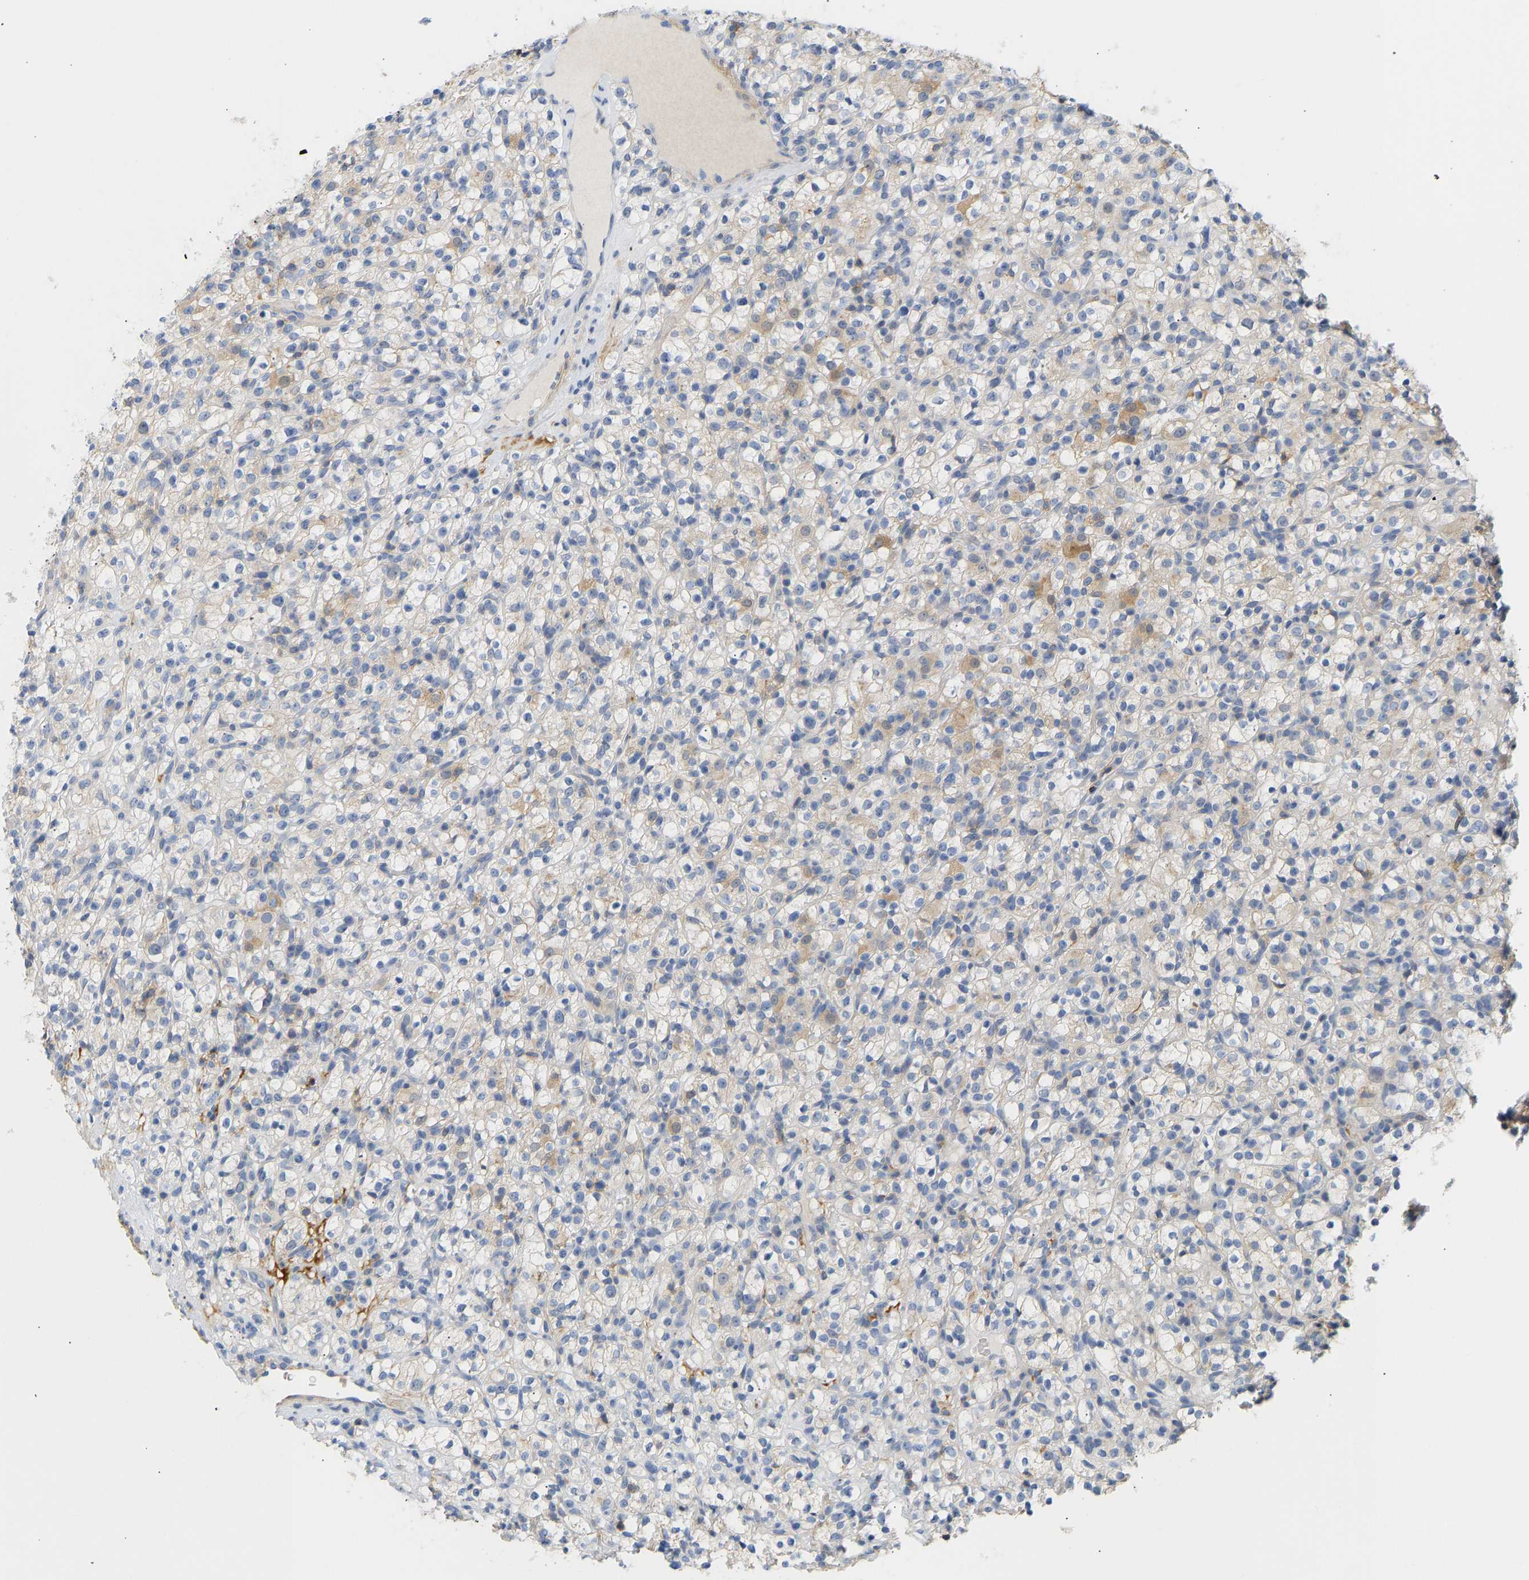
{"staining": {"intensity": "moderate", "quantity": "<25%", "location": "cytoplasmic/membranous"}, "tissue": "renal cancer", "cell_type": "Tumor cells", "image_type": "cancer", "snomed": [{"axis": "morphology", "description": "Normal tissue, NOS"}, {"axis": "morphology", "description": "Adenocarcinoma, NOS"}, {"axis": "topography", "description": "Kidney"}], "caption": "Renal adenocarcinoma stained for a protein demonstrates moderate cytoplasmic/membranous positivity in tumor cells. Nuclei are stained in blue.", "gene": "BVES", "patient": {"sex": "female", "age": 72}}